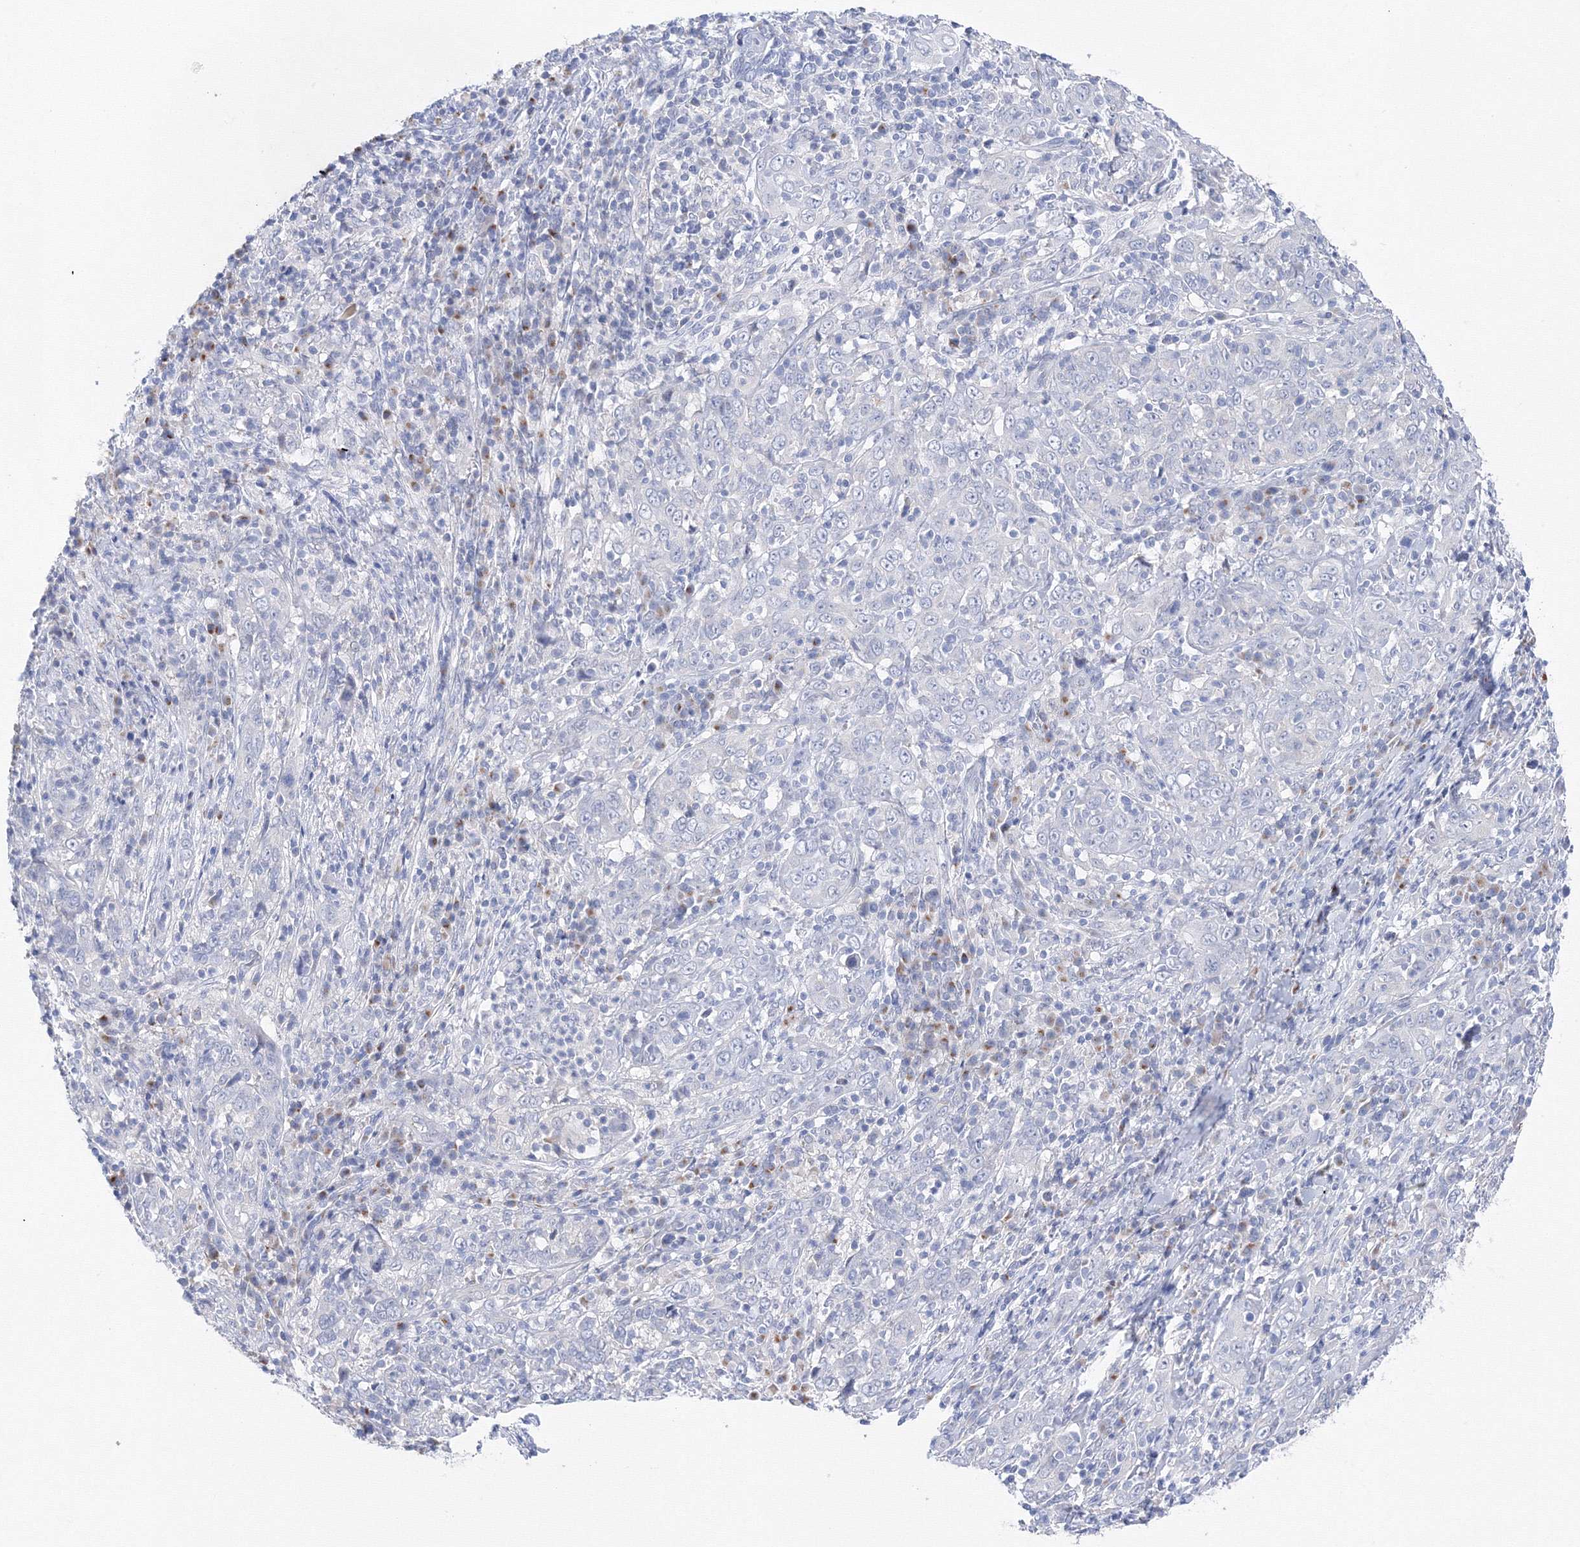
{"staining": {"intensity": "negative", "quantity": "none", "location": "none"}, "tissue": "cervical cancer", "cell_type": "Tumor cells", "image_type": "cancer", "snomed": [{"axis": "morphology", "description": "Squamous cell carcinoma, NOS"}, {"axis": "topography", "description": "Cervix"}], "caption": "Tumor cells show no significant staining in squamous cell carcinoma (cervical).", "gene": "TAMM41", "patient": {"sex": "female", "age": 46}}